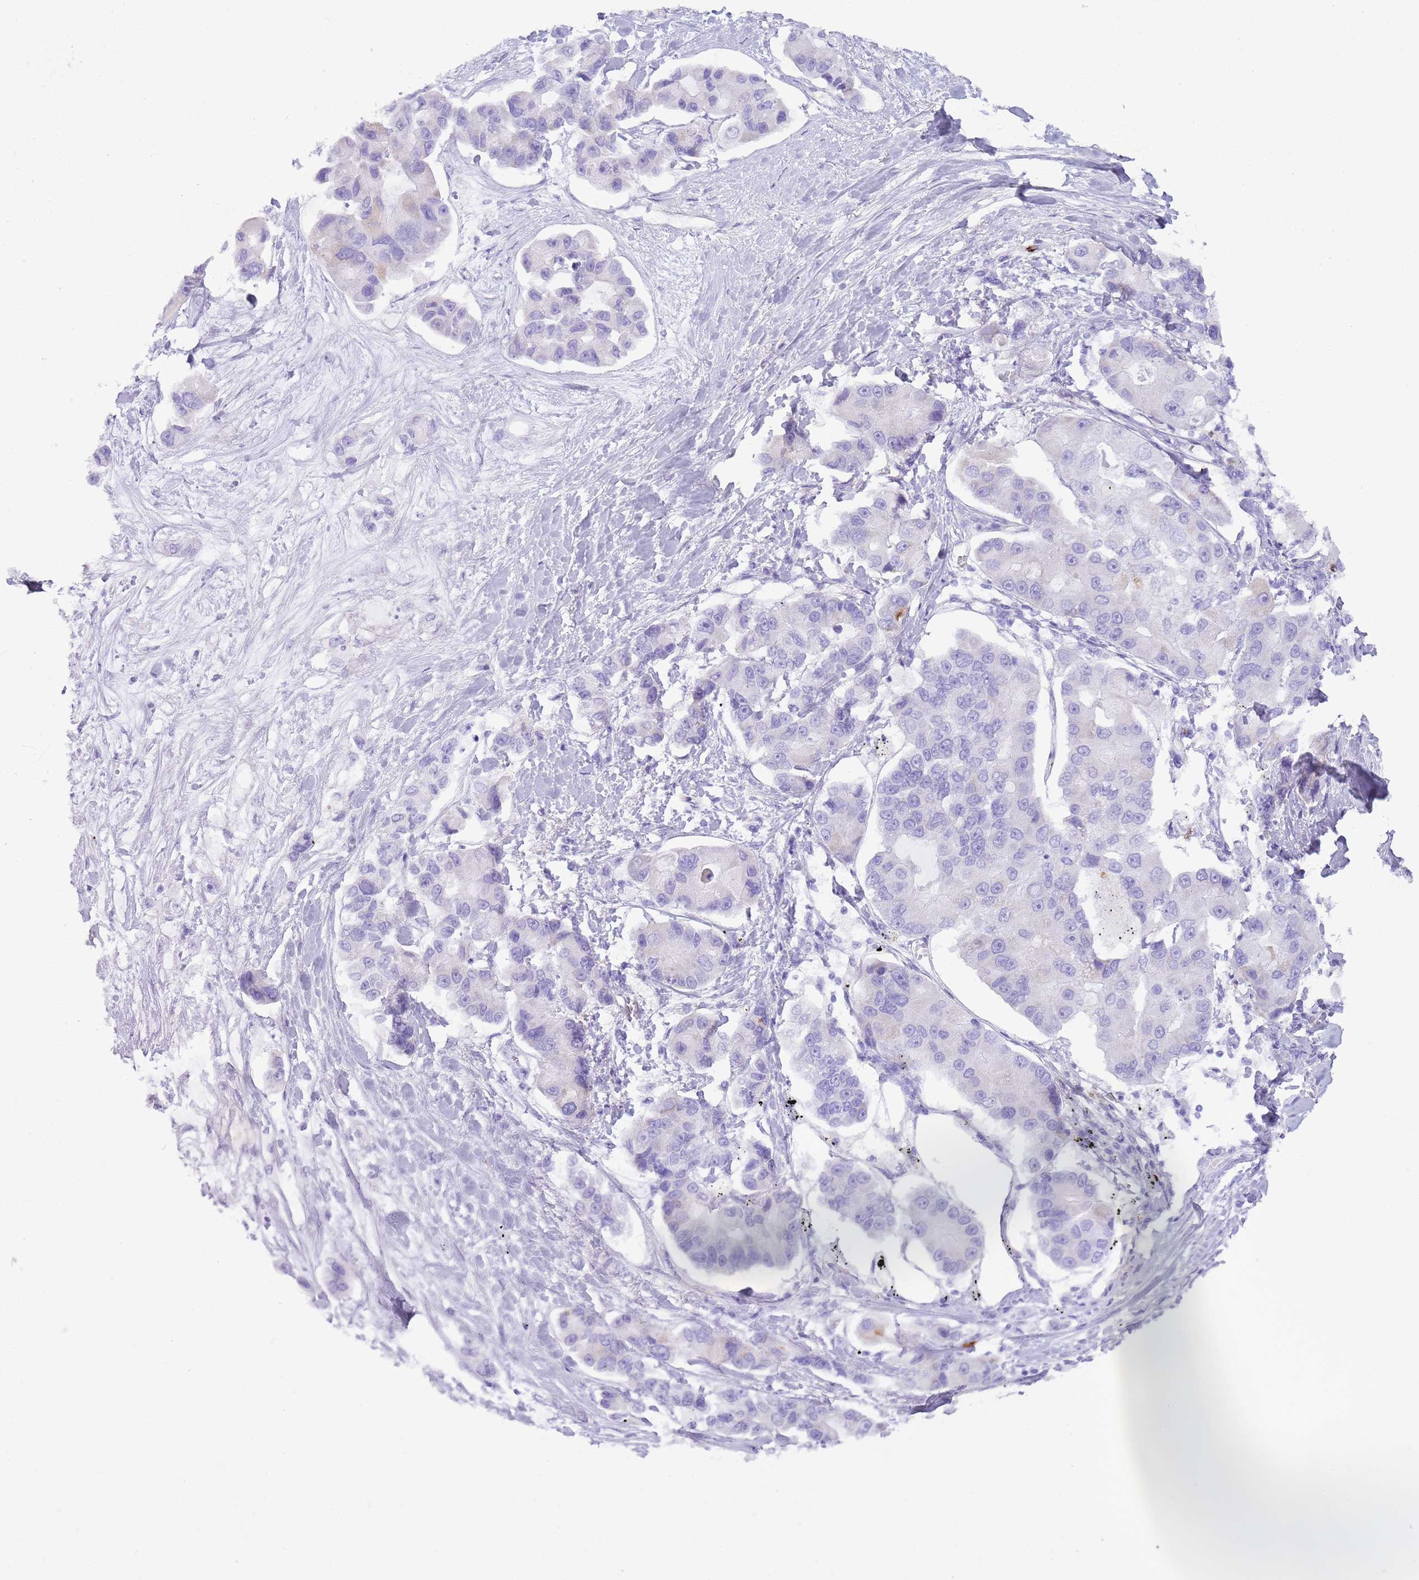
{"staining": {"intensity": "negative", "quantity": "none", "location": "none"}, "tissue": "lung cancer", "cell_type": "Tumor cells", "image_type": "cancer", "snomed": [{"axis": "morphology", "description": "Adenocarcinoma, NOS"}, {"axis": "topography", "description": "Lung"}], "caption": "An IHC image of lung cancer (adenocarcinoma) is shown. There is no staining in tumor cells of lung cancer (adenocarcinoma).", "gene": "CD177", "patient": {"sex": "female", "age": 54}}